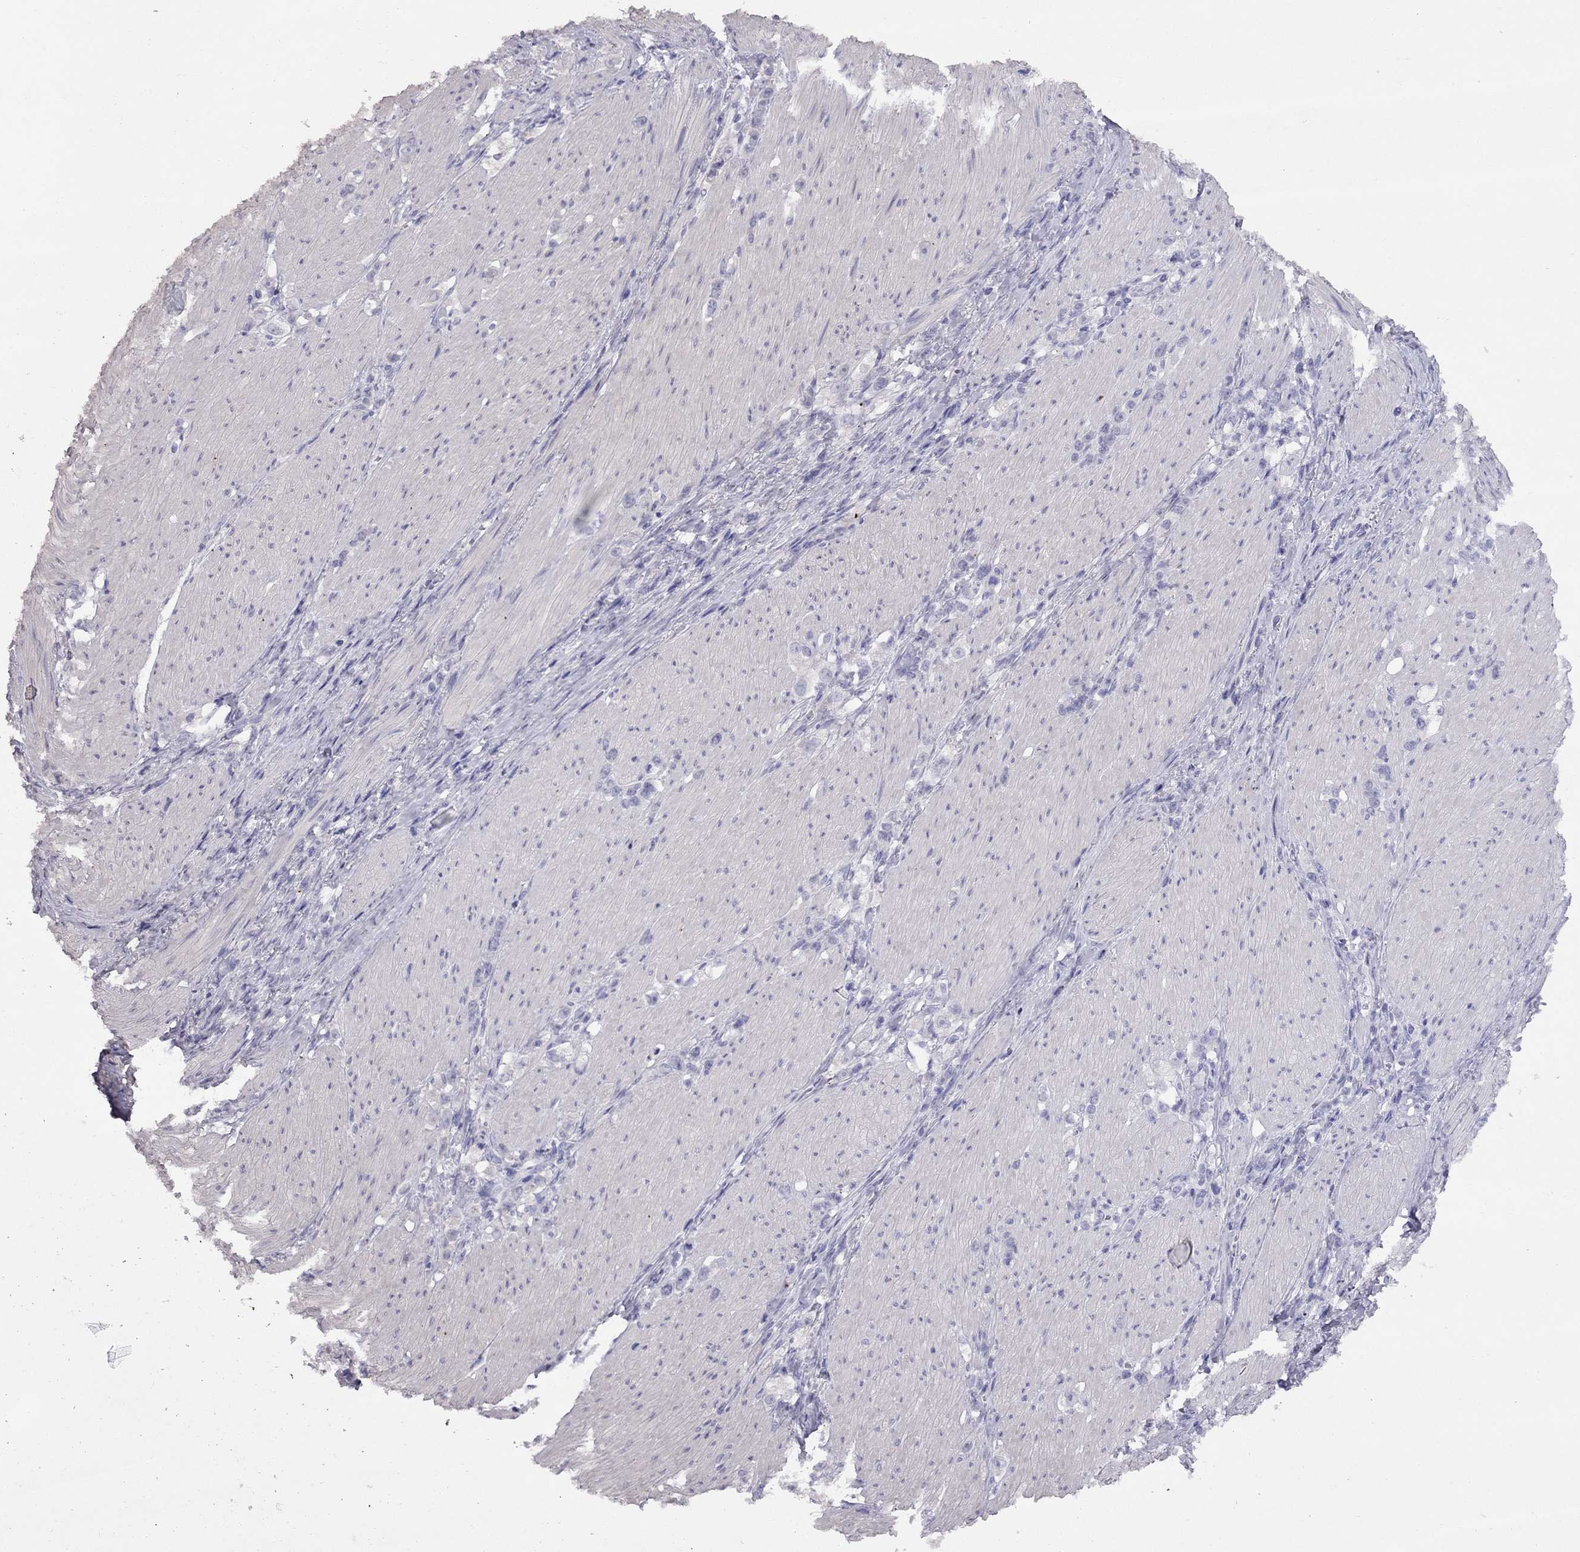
{"staining": {"intensity": "negative", "quantity": "none", "location": "none"}, "tissue": "stomach cancer", "cell_type": "Tumor cells", "image_type": "cancer", "snomed": [{"axis": "morphology", "description": "Adenocarcinoma, NOS"}, {"axis": "topography", "description": "Stomach, lower"}], "caption": "Adenocarcinoma (stomach) stained for a protein using immunohistochemistry (IHC) demonstrates no positivity tumor cells.", "gene": "GRIA2", "patient": {"sex": "male", "age": 88}}